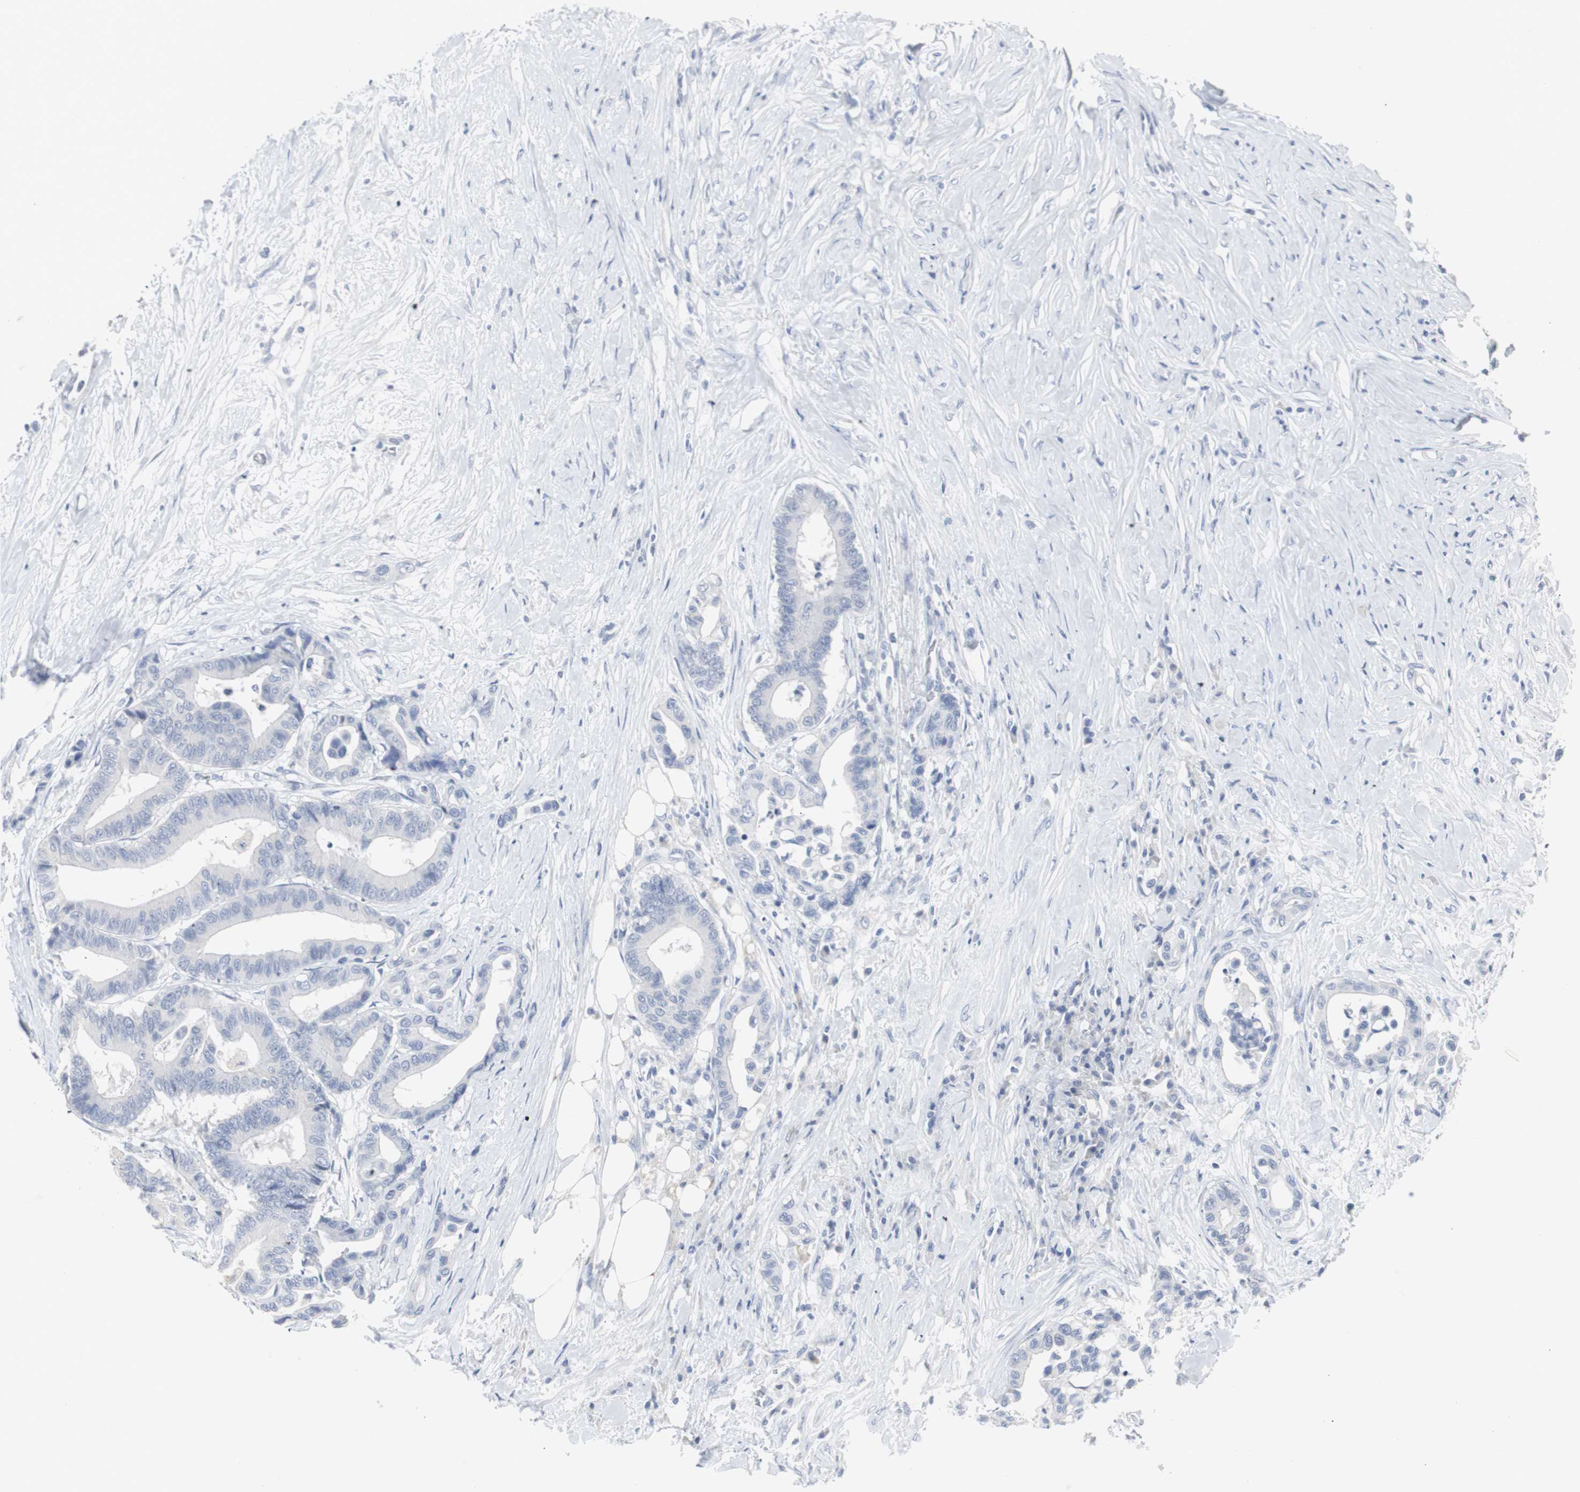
{"staining": {"intensity": "negative", "quantity": "none", "location": "none"}, "tissue": "colorectal cancer", "cell_type": "Tumor cells", "image_type": "cancer", "snomed": [{"axis": "morphology", "description": "Normal tissue, NOS"}, {"axis": "morphology", "description": "Adenocarcinoma, NOS"}, {"axis": "topography", "description": "Colon"}], "caption": "DAB immunohistochemical staining of adenocarcinoma (colorectal) displays no significant staining in tumor cells. Brightfield microscopy of immunohistochemistry stained with DAB (3,3'-diaminobenzidine) (brown) and hematoxylin (blue), captured at high magnification.", "gene": "S100A7", "patient": {"sex": "male", "age": 82}}